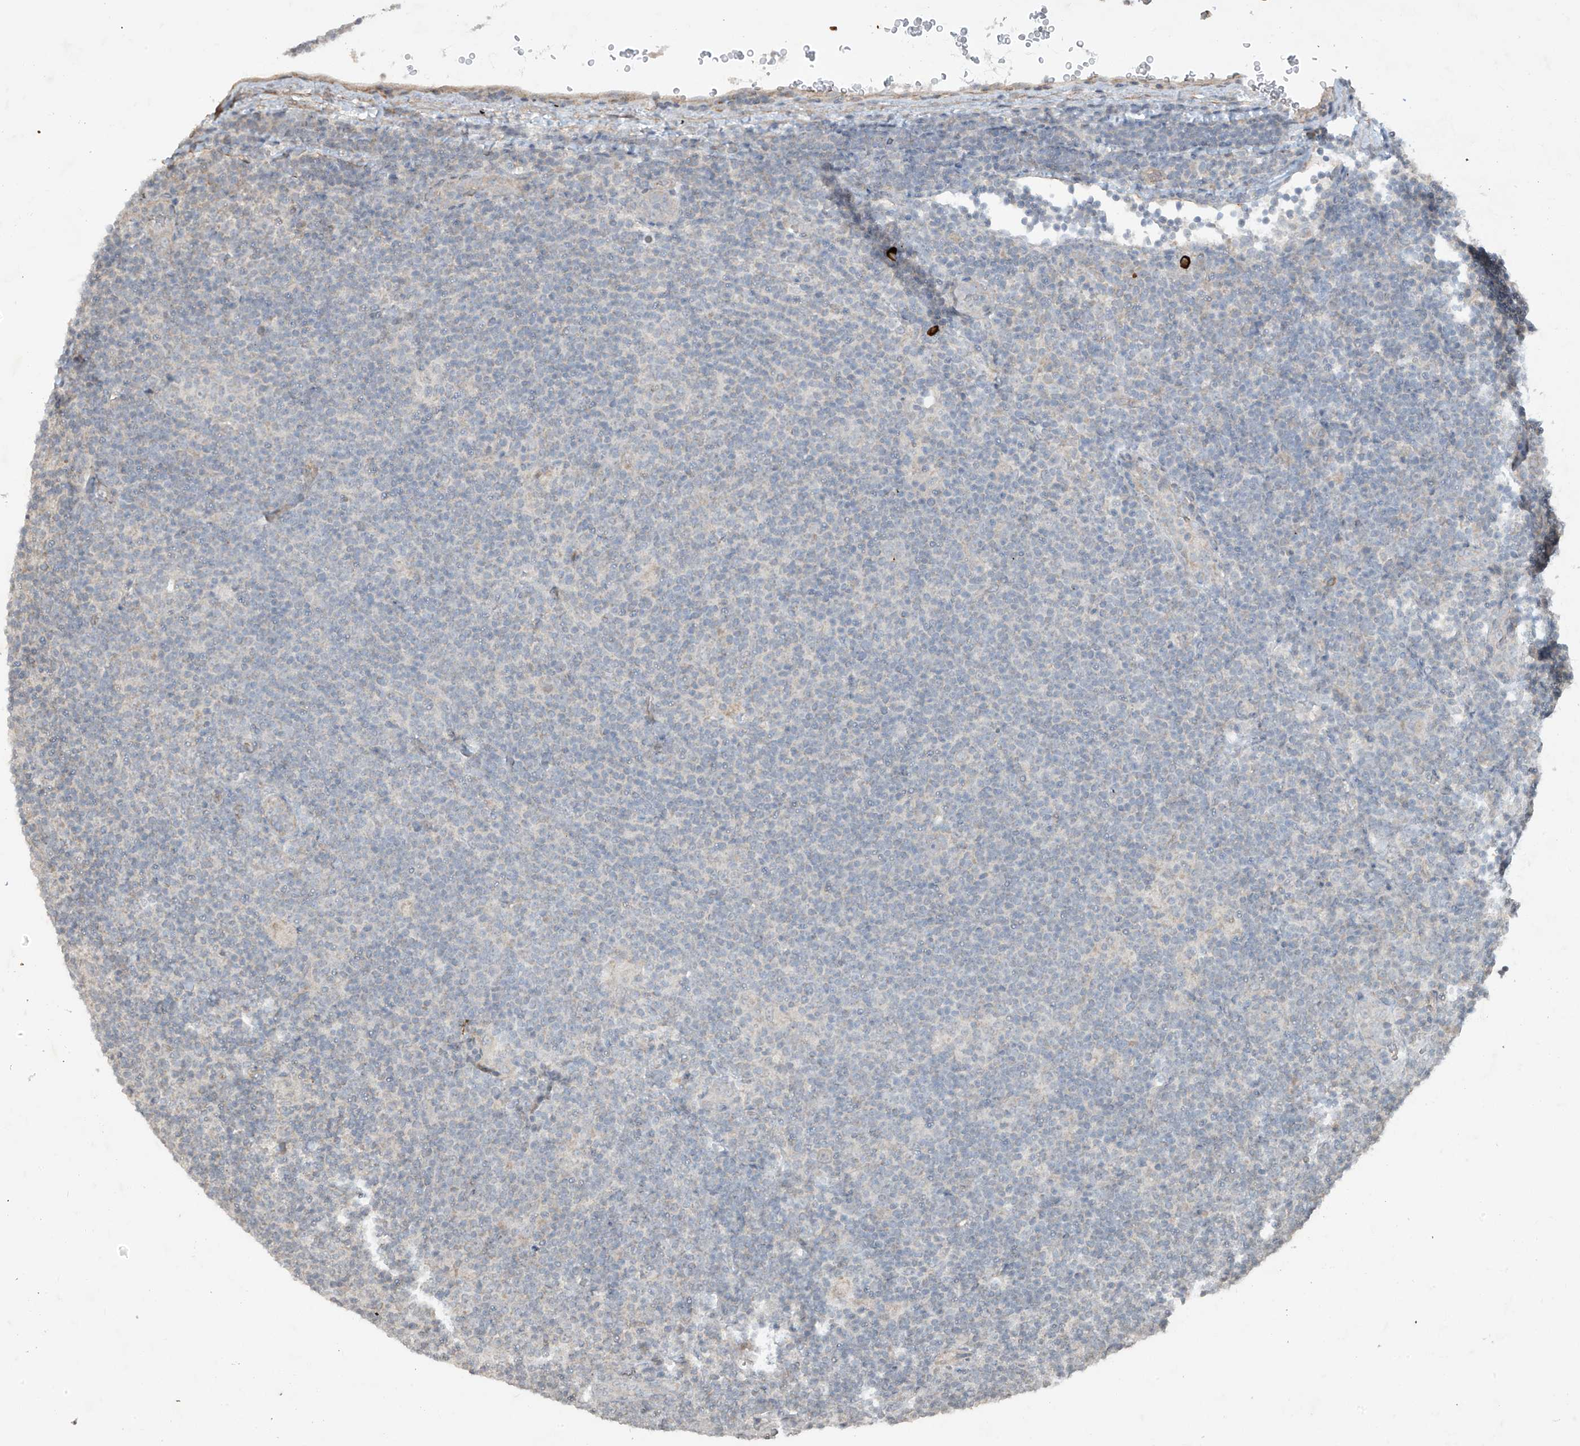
{"staining": {"intensity": "negative", "quantity": "none", "location": "none"}, "tissue": "lymphoma", "cell_type": "Tumor cells", "image_type": "cancer", "snomed": [{"axis": "morphology", "description": "Hodgkin's disease, NOS"}, {"axis": "topography", "description": "Lymph node"}], "caption": "This histopathology image is of Hodgkin's disease stained with IHC to label a protein in brown with the nuclei are counter-stained blue. There is no staining in tumor cells.", "gene": "DGKQ", "patient": {"sex": "female", "age": 57}}